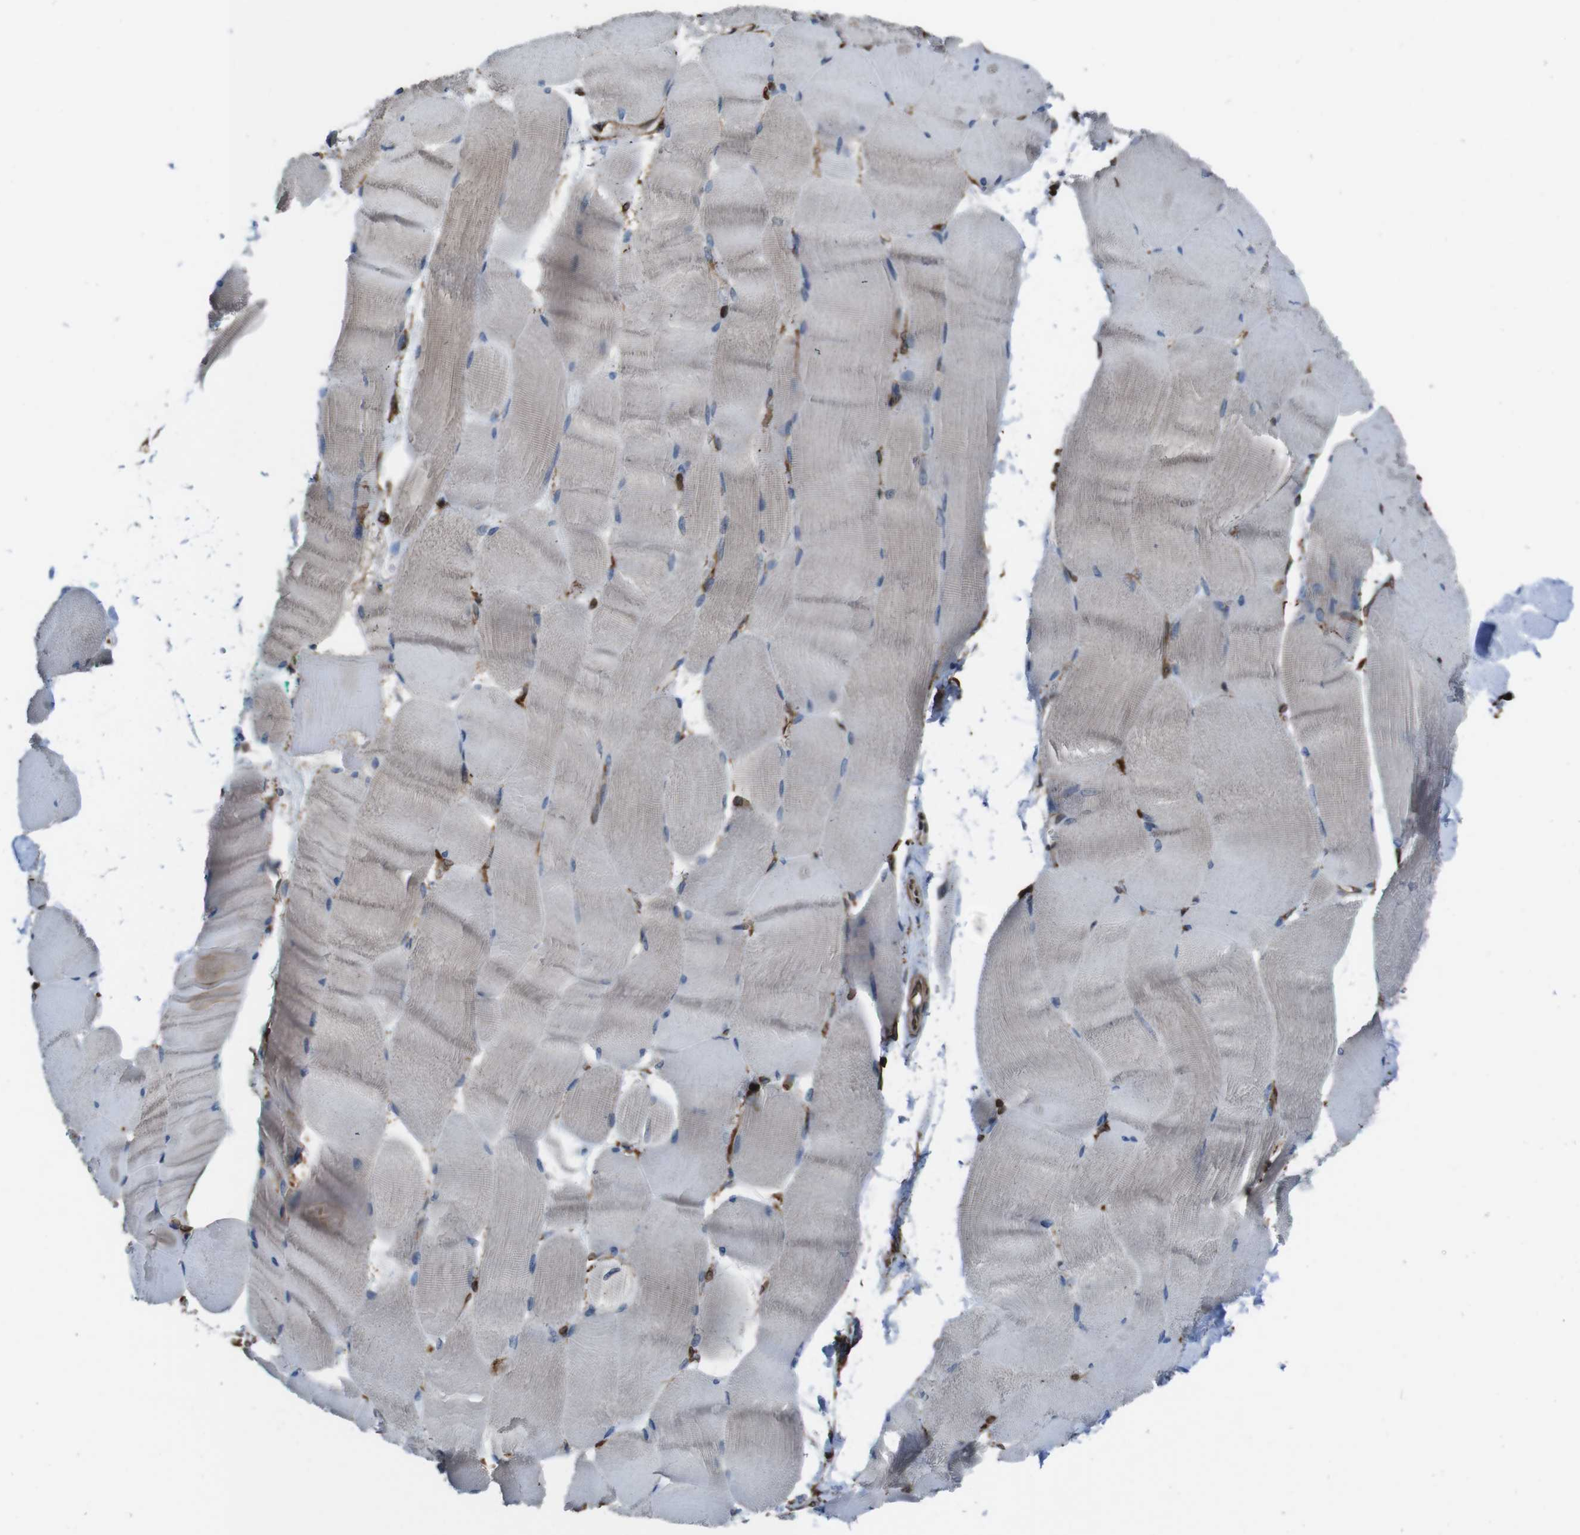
{"staining": {"intensity": "weak", "quantity": "<25%", "location": "cytoplasmic/membranous"}, "tissue": "skeletal muscle", "cell_type": "Myocytes", "image_type": "normal", "snomed": [{"axis": "morphology", "description": "Normal tissue, NOS"}, {"axis": "morphology", "description": "Squamous cell carcinoma, NOS"}, {"axis": "topography", "description": "Skeletal muscle"}], "caption": "IHC of normal human skeletal muscle shows no staining in myocytes. The staining was performed using DAB to visualize the protein expression in brown, while the nuclei were stained in blue with hematoxylin (Magnification: 20x).", "gene": "APMAP", "patient": {"sex": "male", "age": 51}}